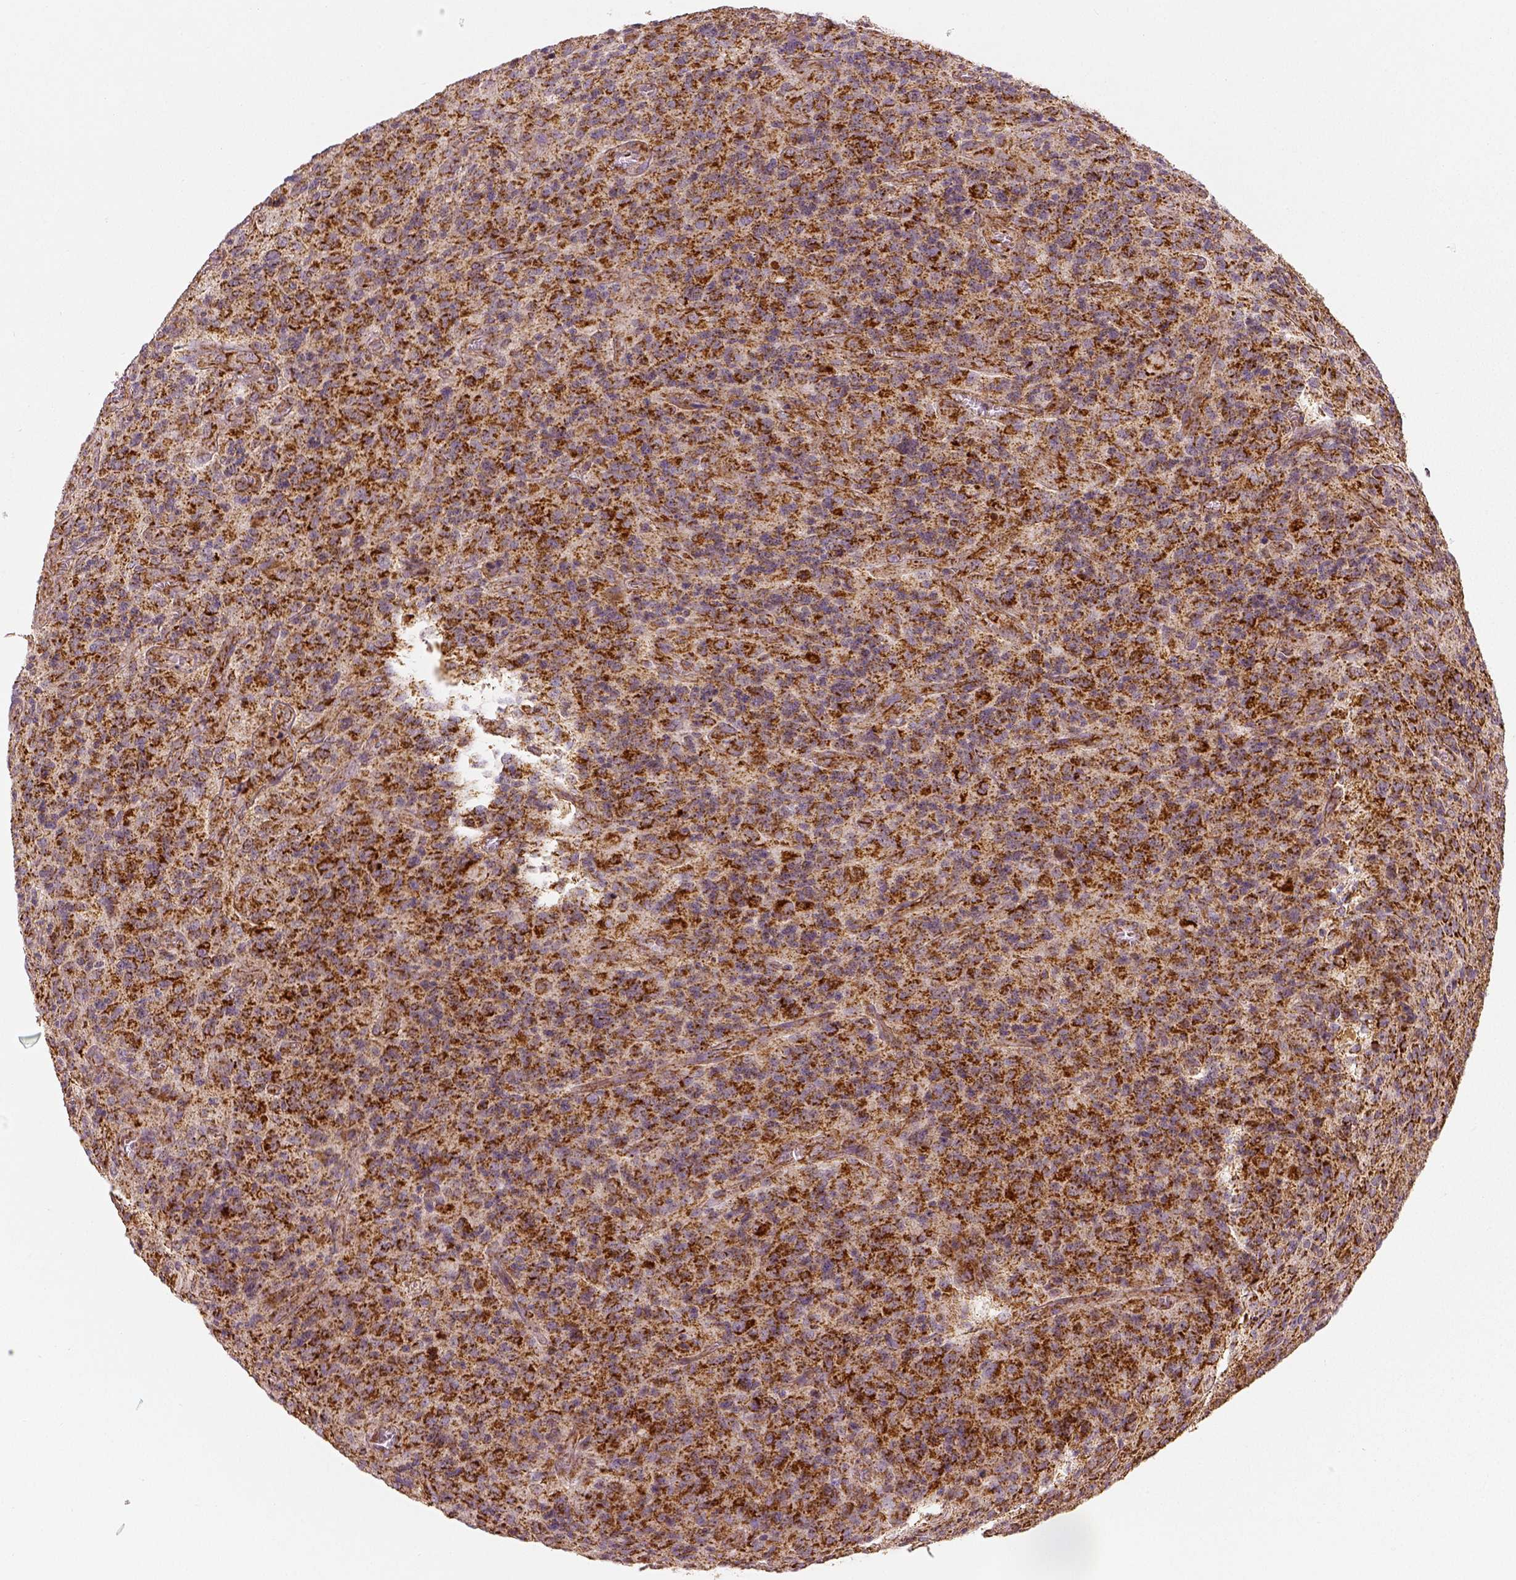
{"staining": {"intensity": "strong", "quantity": ">75%", "location": "cytoplasmic/membranous"}, "tissue": "glioma", "cell_type": "Tumor cells", "image_type": "cancer", "snomed": [{"axis": "morphology", "description": "Glioma, malignant, High grade"}, {"axis": "topography", "description": "Brain"}], "caption": "Tumor cells demonstrate strong cytoplasmic/membranous expression in about >75% of cells in glioma.", "gene": "PGAM5", "patient": {"sex": "male", "age": 76}}